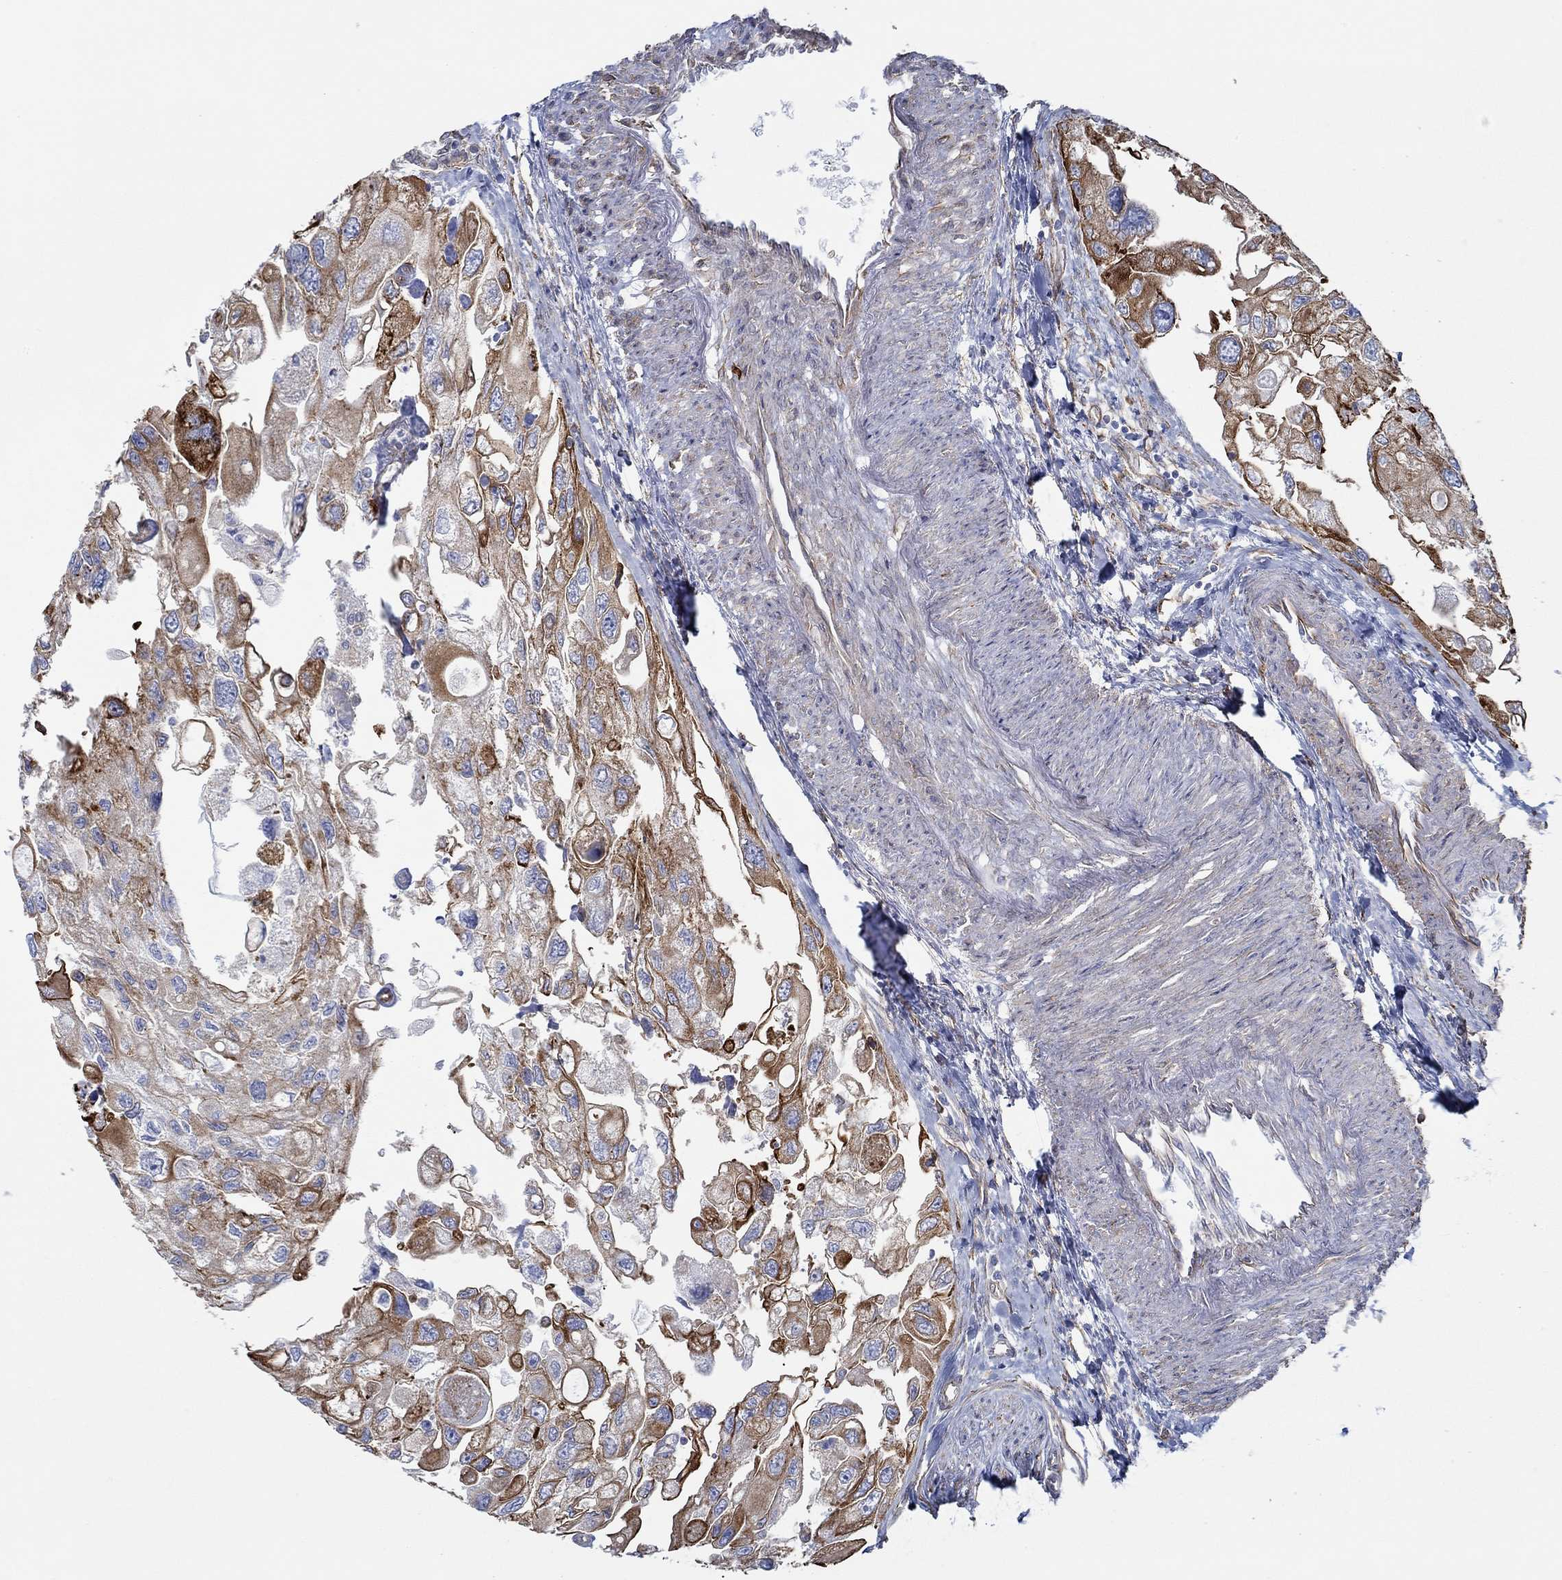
{"staining": {"intensity": "strong", "quantity": "<25%", "location": "cytoplasmic/membranous"}, "tissue": "urothelial cancer", "cell_type": "Tumor cells", "image_type": "cancer", "snomed": [{"axis": "morphology", "description": "Urothelial carcinoma, High grade"}, {"axis": "topography", "description": "Urinary bladder"}], "caption": "Strong cytoplasmic/membranous positivity for a protein is identified in approximately <25% of tumor cells of urothelial cancer using immunohistochemistry.", "gene": "STC2", "patient": {"sex": "male", "age": 59}}